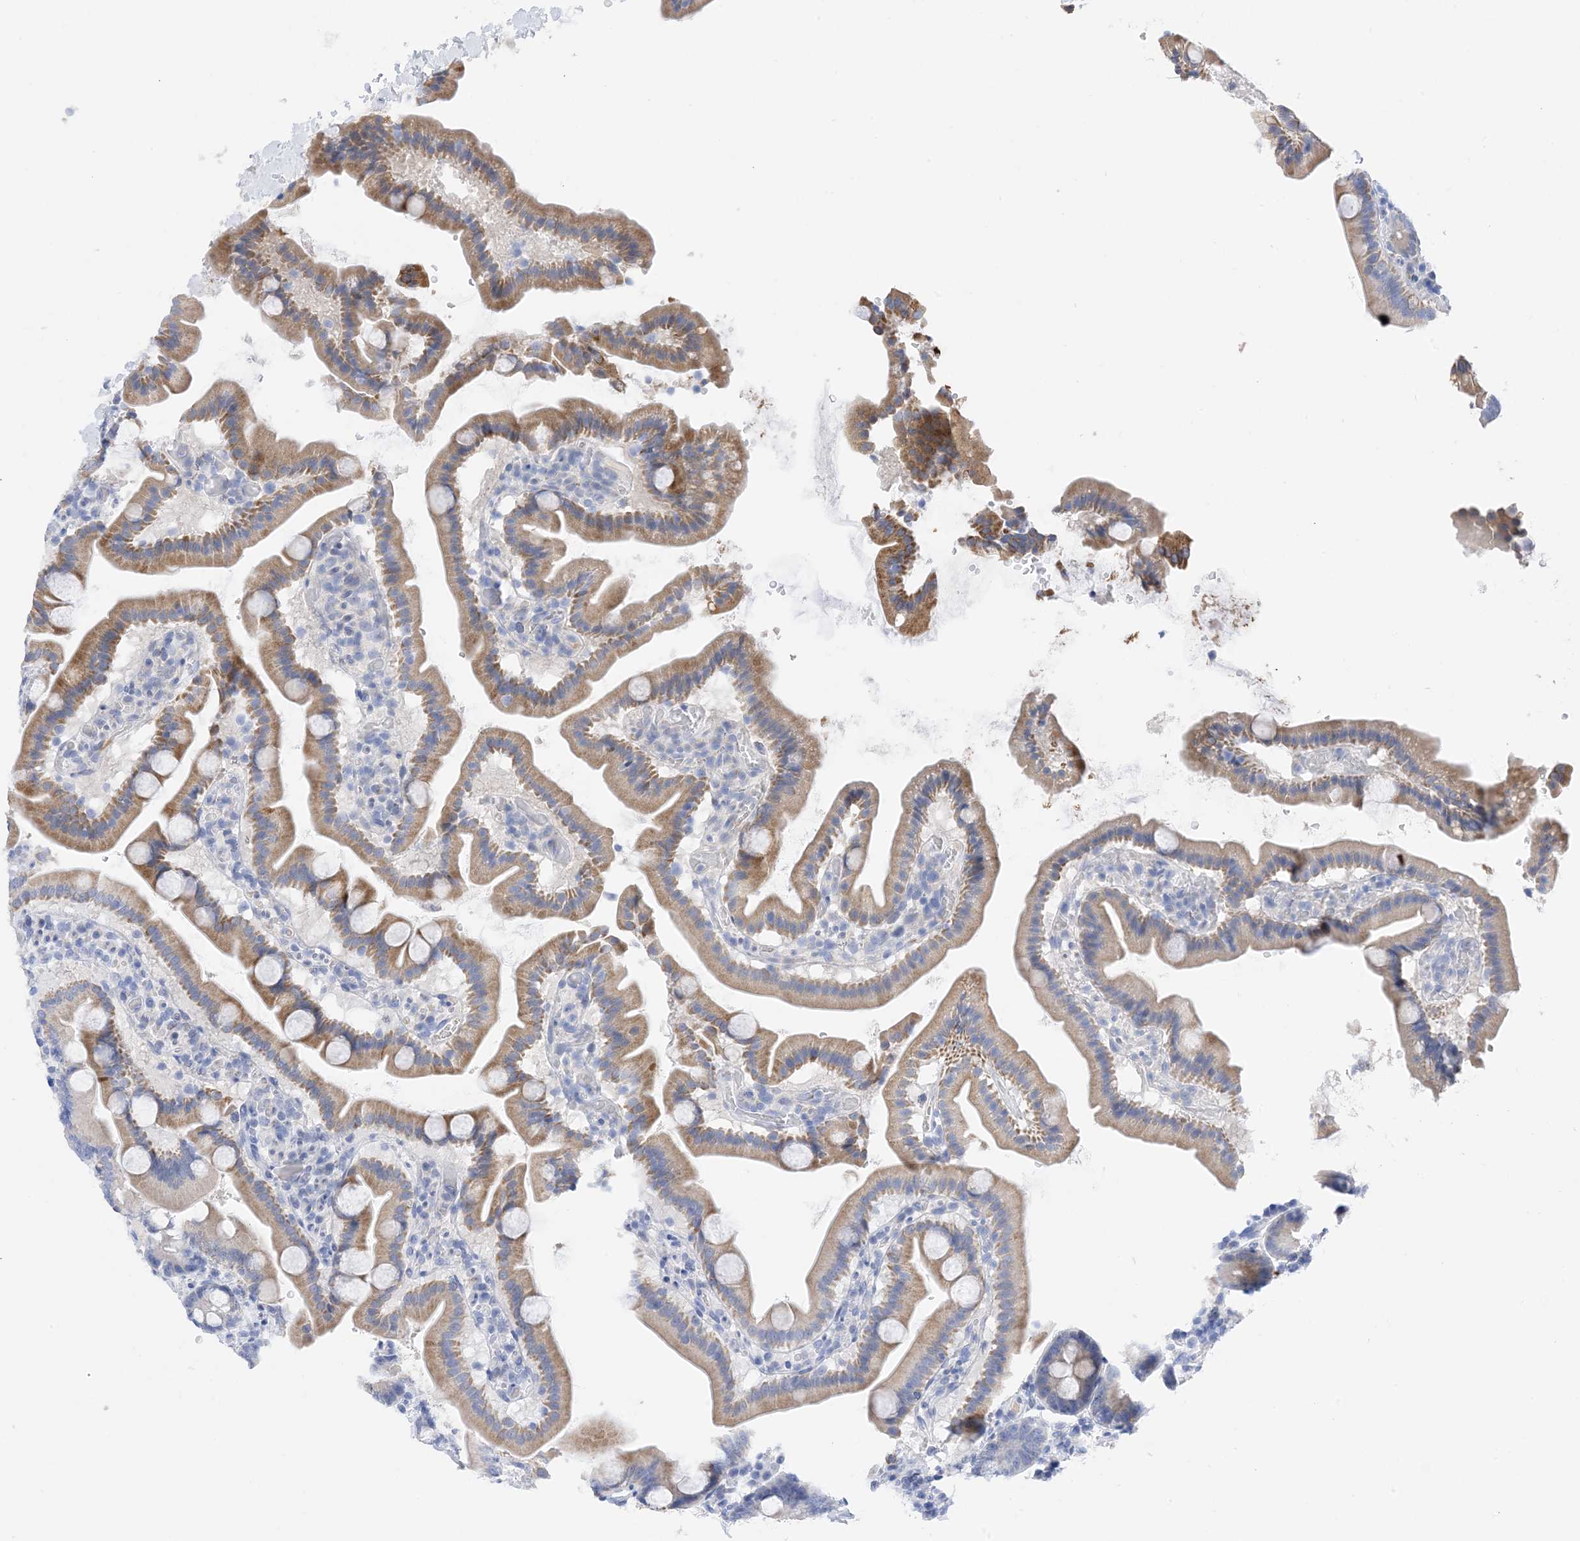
{"staining": {"intensity": "strong", "quantity": ">75%", "location": "cytoplasmic/membranous"}, "tissue": "duodenum", "cell_type": "Glandular cells", "image_type": "normal", "snomed": [{"axis": "morphology", "description": "Normal tissue, NOS"}, {"axis": "topography", "description": "Duodenum"}], "caption": "Duodenum stained with a brown dye displays strong cytoplasmic/membranous positive positivity in approximately >75% of glandular cells.", "gene": "PLK4", "patient": {"sex": "male", "age": 55}}